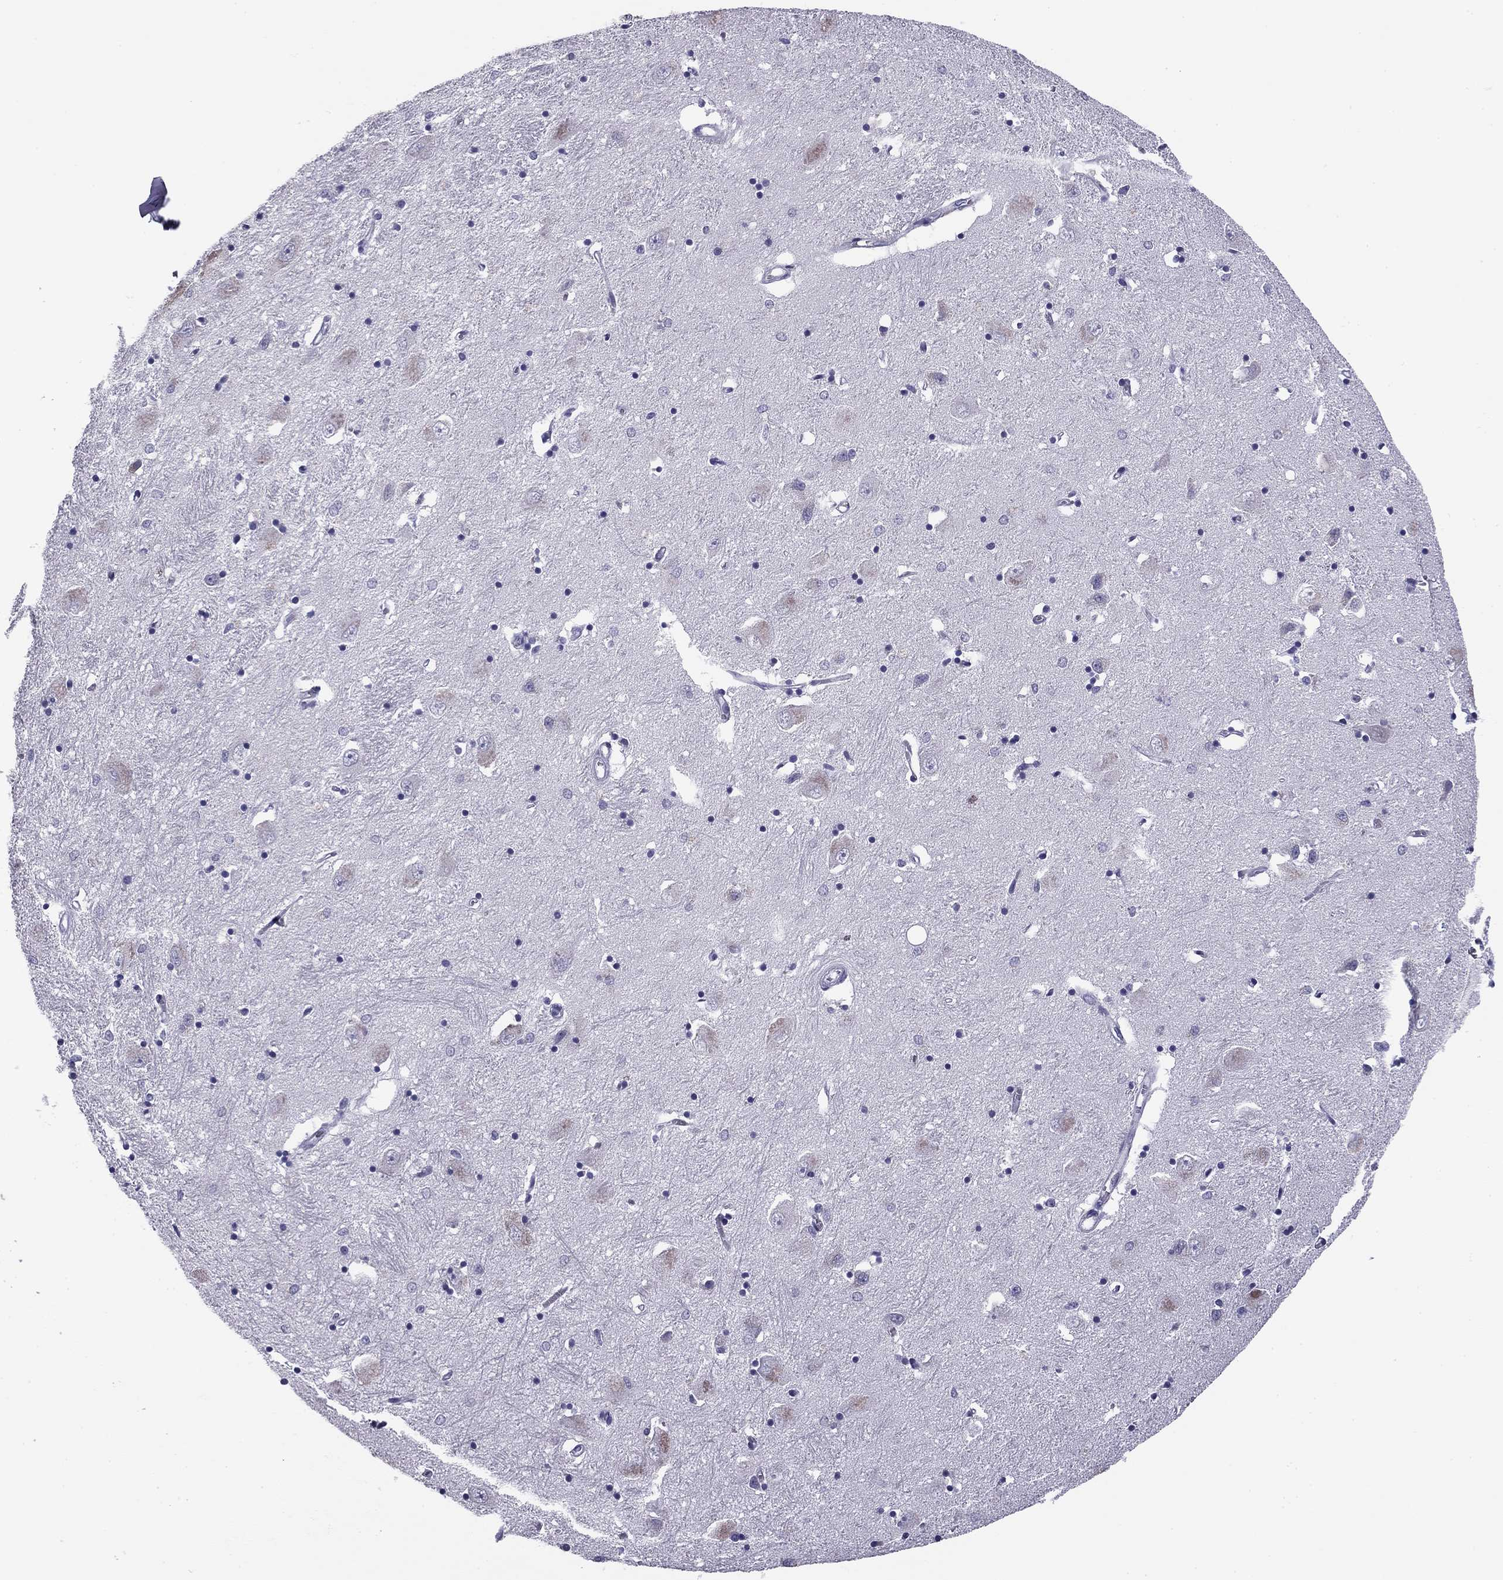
{"staining": {"intensity": "negative", "quantity": "none", "location": "none"}, "tissue": "caudate", "cell_type": "Glial cells", "image_type": "normal", "snomed": [{"axis": "morphology", "description": "Normal tissue, NOS"}, {"axis": "topography", "description": "Lateral ventricle wall"}], "caption": "Immunohistochemical staining of unremarkable caudate demonstrates no significant staining in glial cells.", "gene": "TMED3", "patient": {"sex": "male", "age": 54}}